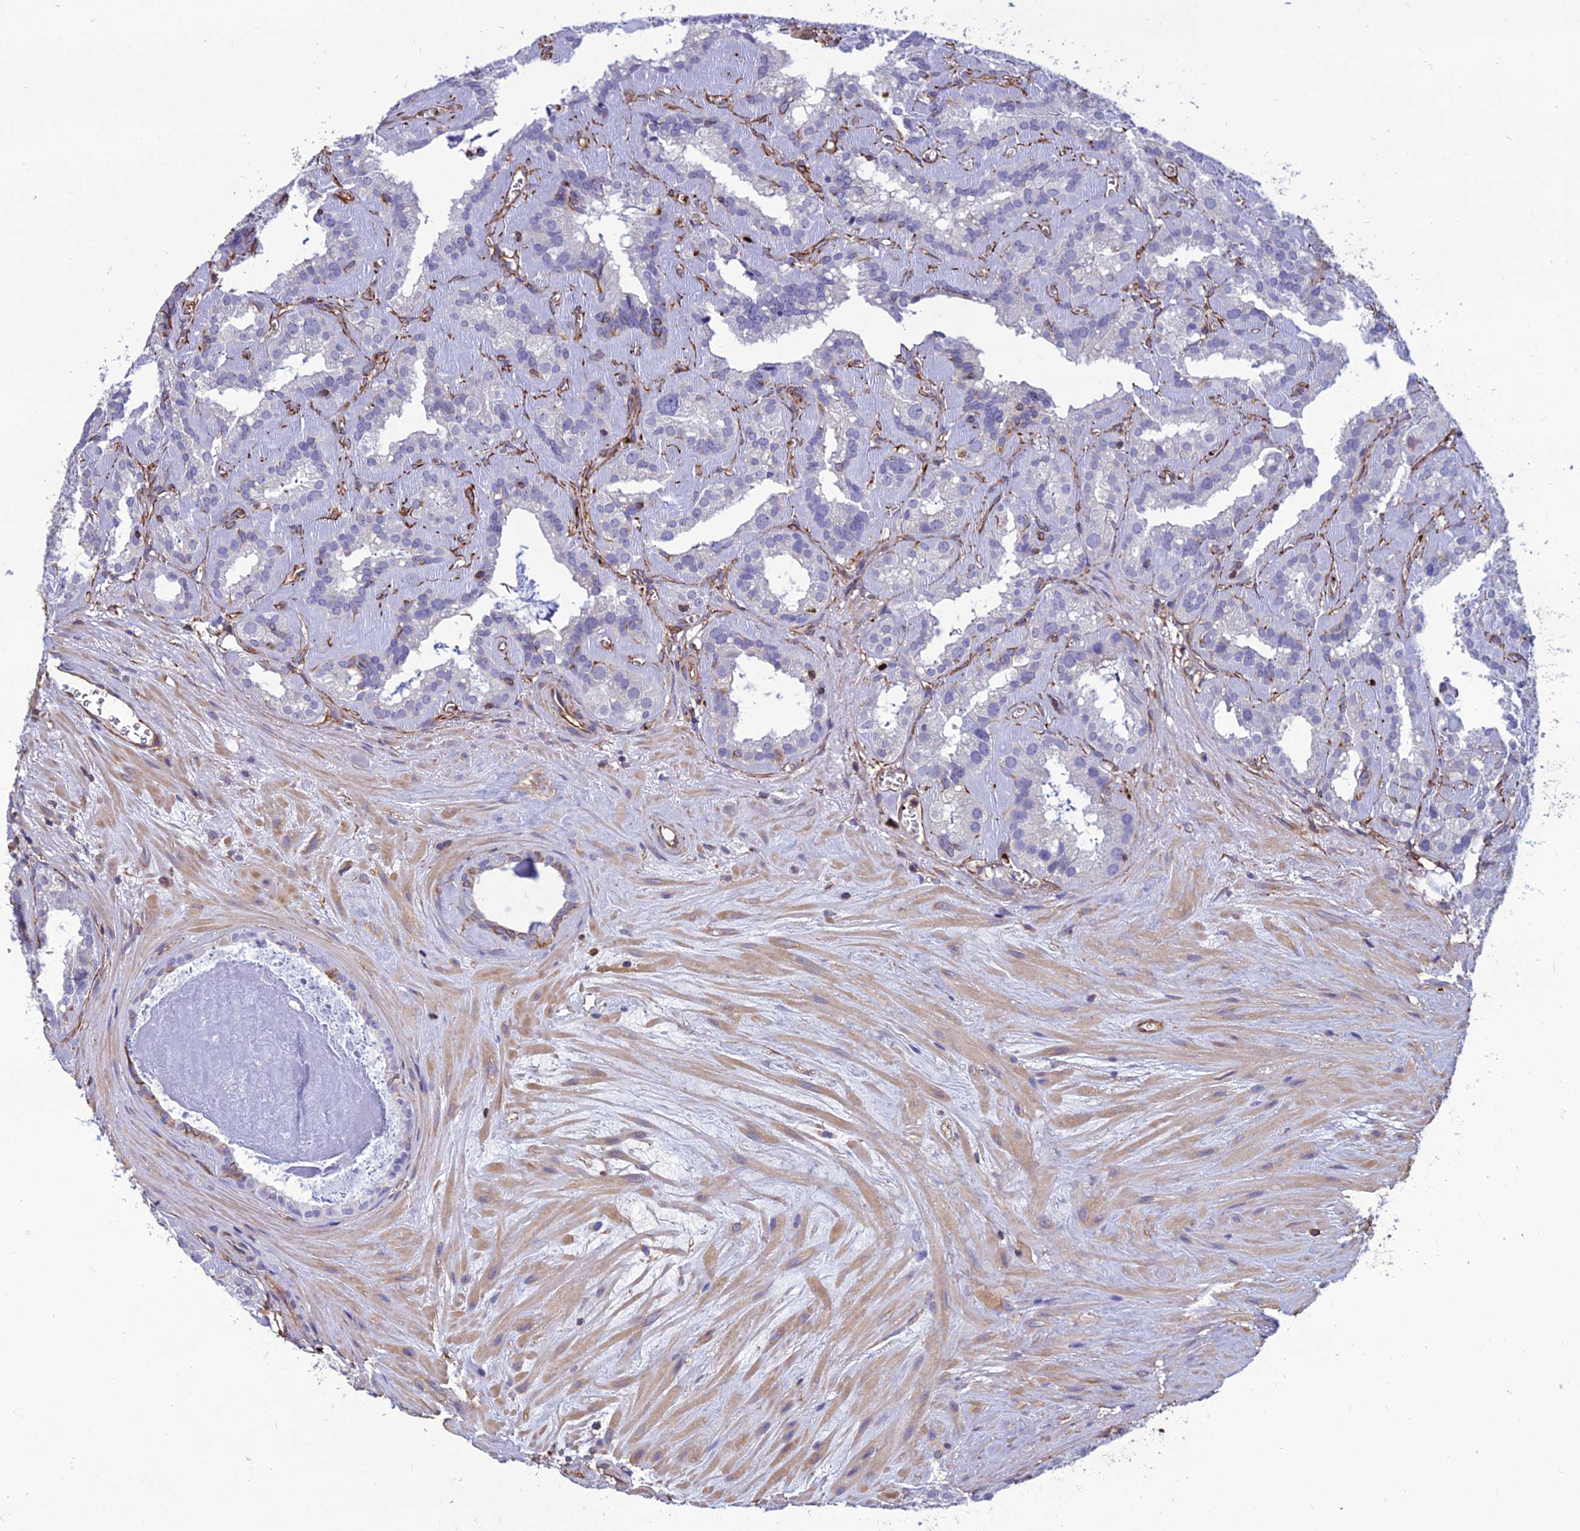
{"staining": {"intensity": "negative", "quantity": "none", "location": "none"}, "tissue": "seminal vesicle", "cell_type": "Glandular cells", "image_type": "normal", "snomed": [{"axis": "morphology", "description": "Normal tissue, NOS"}, {"axis": "topography", "description": "Prostate"}, {"axis": "topography", "description": "Seminal veicle"}], "caption": "A high-resolution photomicrograph shows IHC staining of normal seminal vesicle, which exhibits no significant staining in glandular cells.", "gene": "PSMD11", "patient": {"sex": "male", "age": 59}}